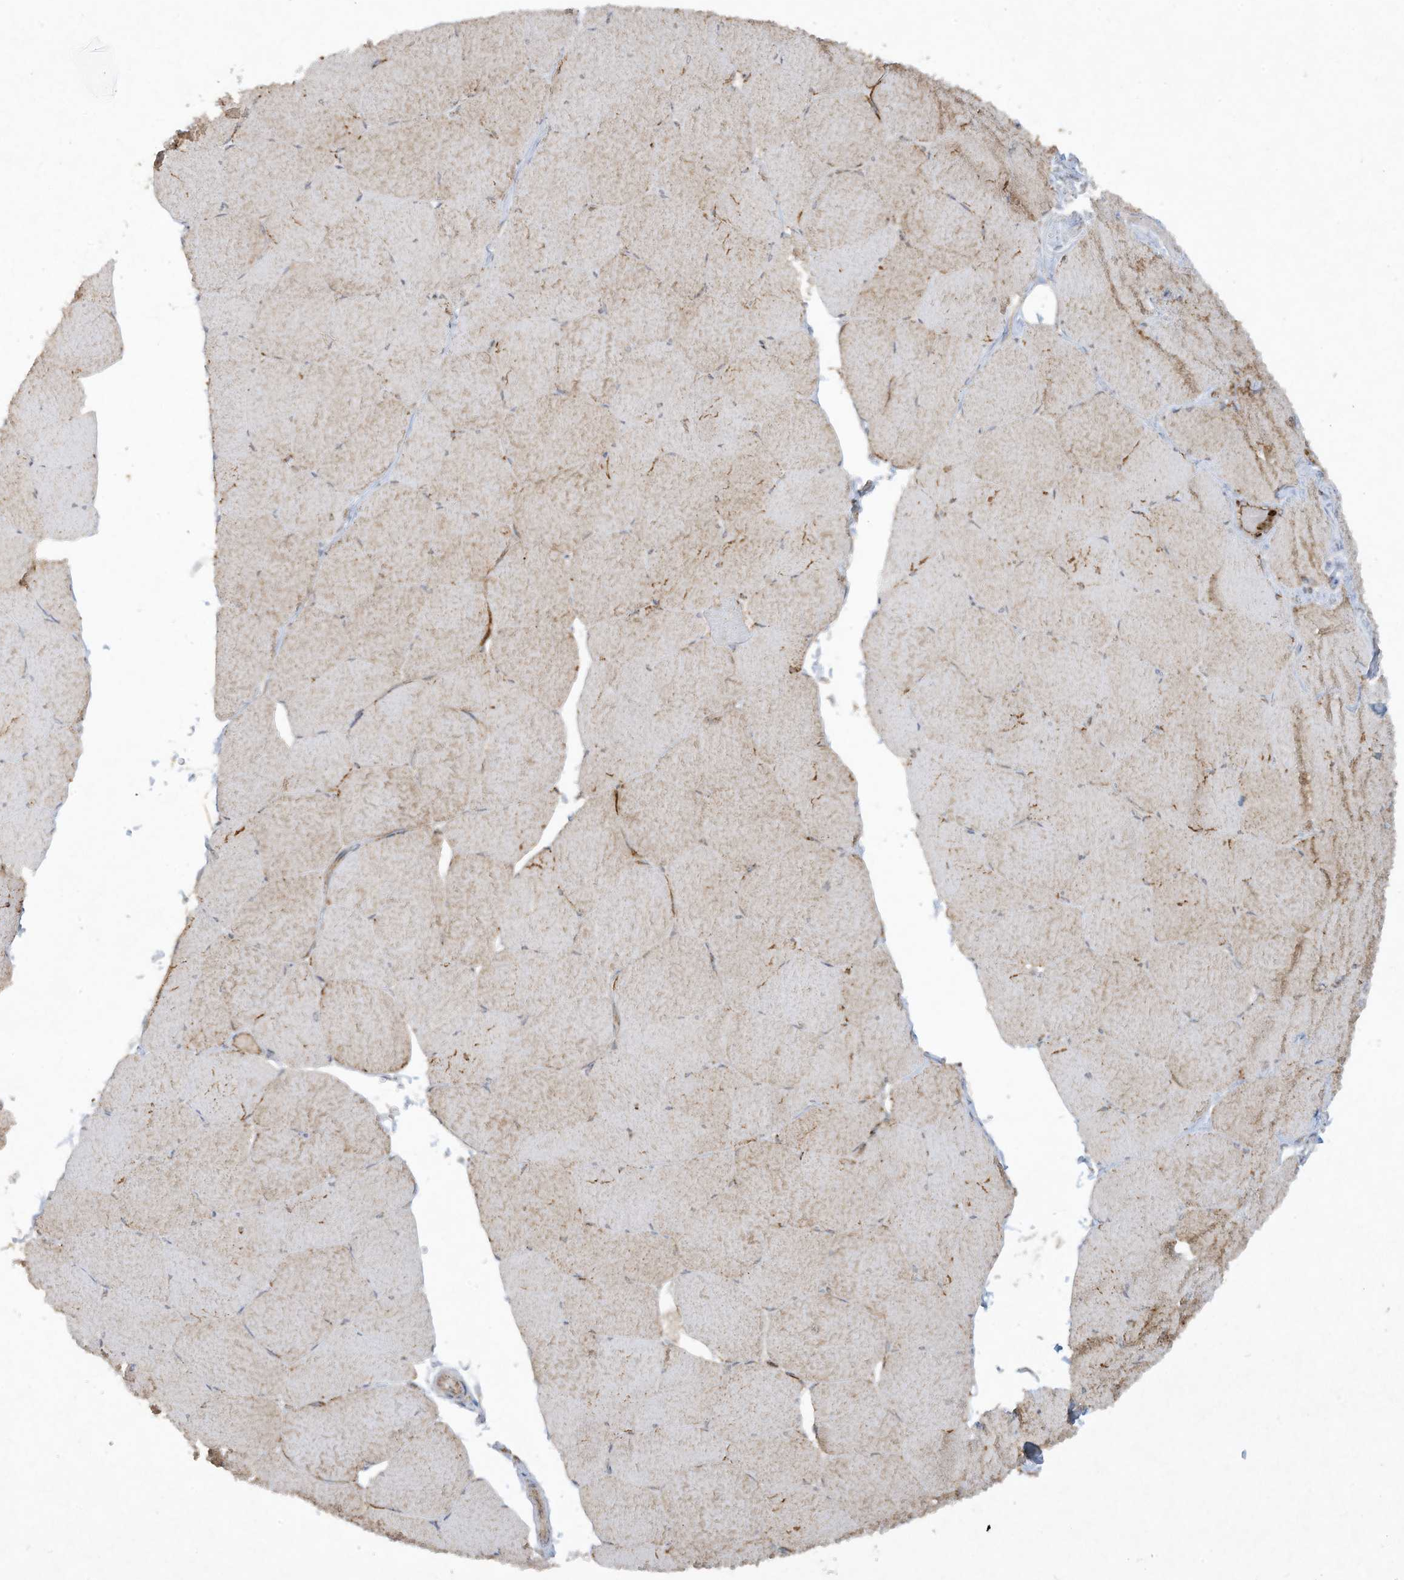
{"staining": {"intensity": "moderate", "quantity": ">75%", "location": "cytoplasmic/membranous"}, "tissue": "skeletal muscle", "cell_type": "Myocytes", "image_type": "normal", "snomed": [{"axis": "morphology", "description": "Normal tissue, NOS"}, {"axis": "topography", "description": "Skeletal muscle"}, {"axis": "topography", "description": "Head-Neck"}], "caption": "A photomicrograph of skeletal muscle stained for a protein displays moderate cytoplasmic/membranous brown staining in myocytes. (IHC, brightfield microscopy, high magnification).", "gene": "CHRNA4", "patient": {"sex": "male", "age": 66}}